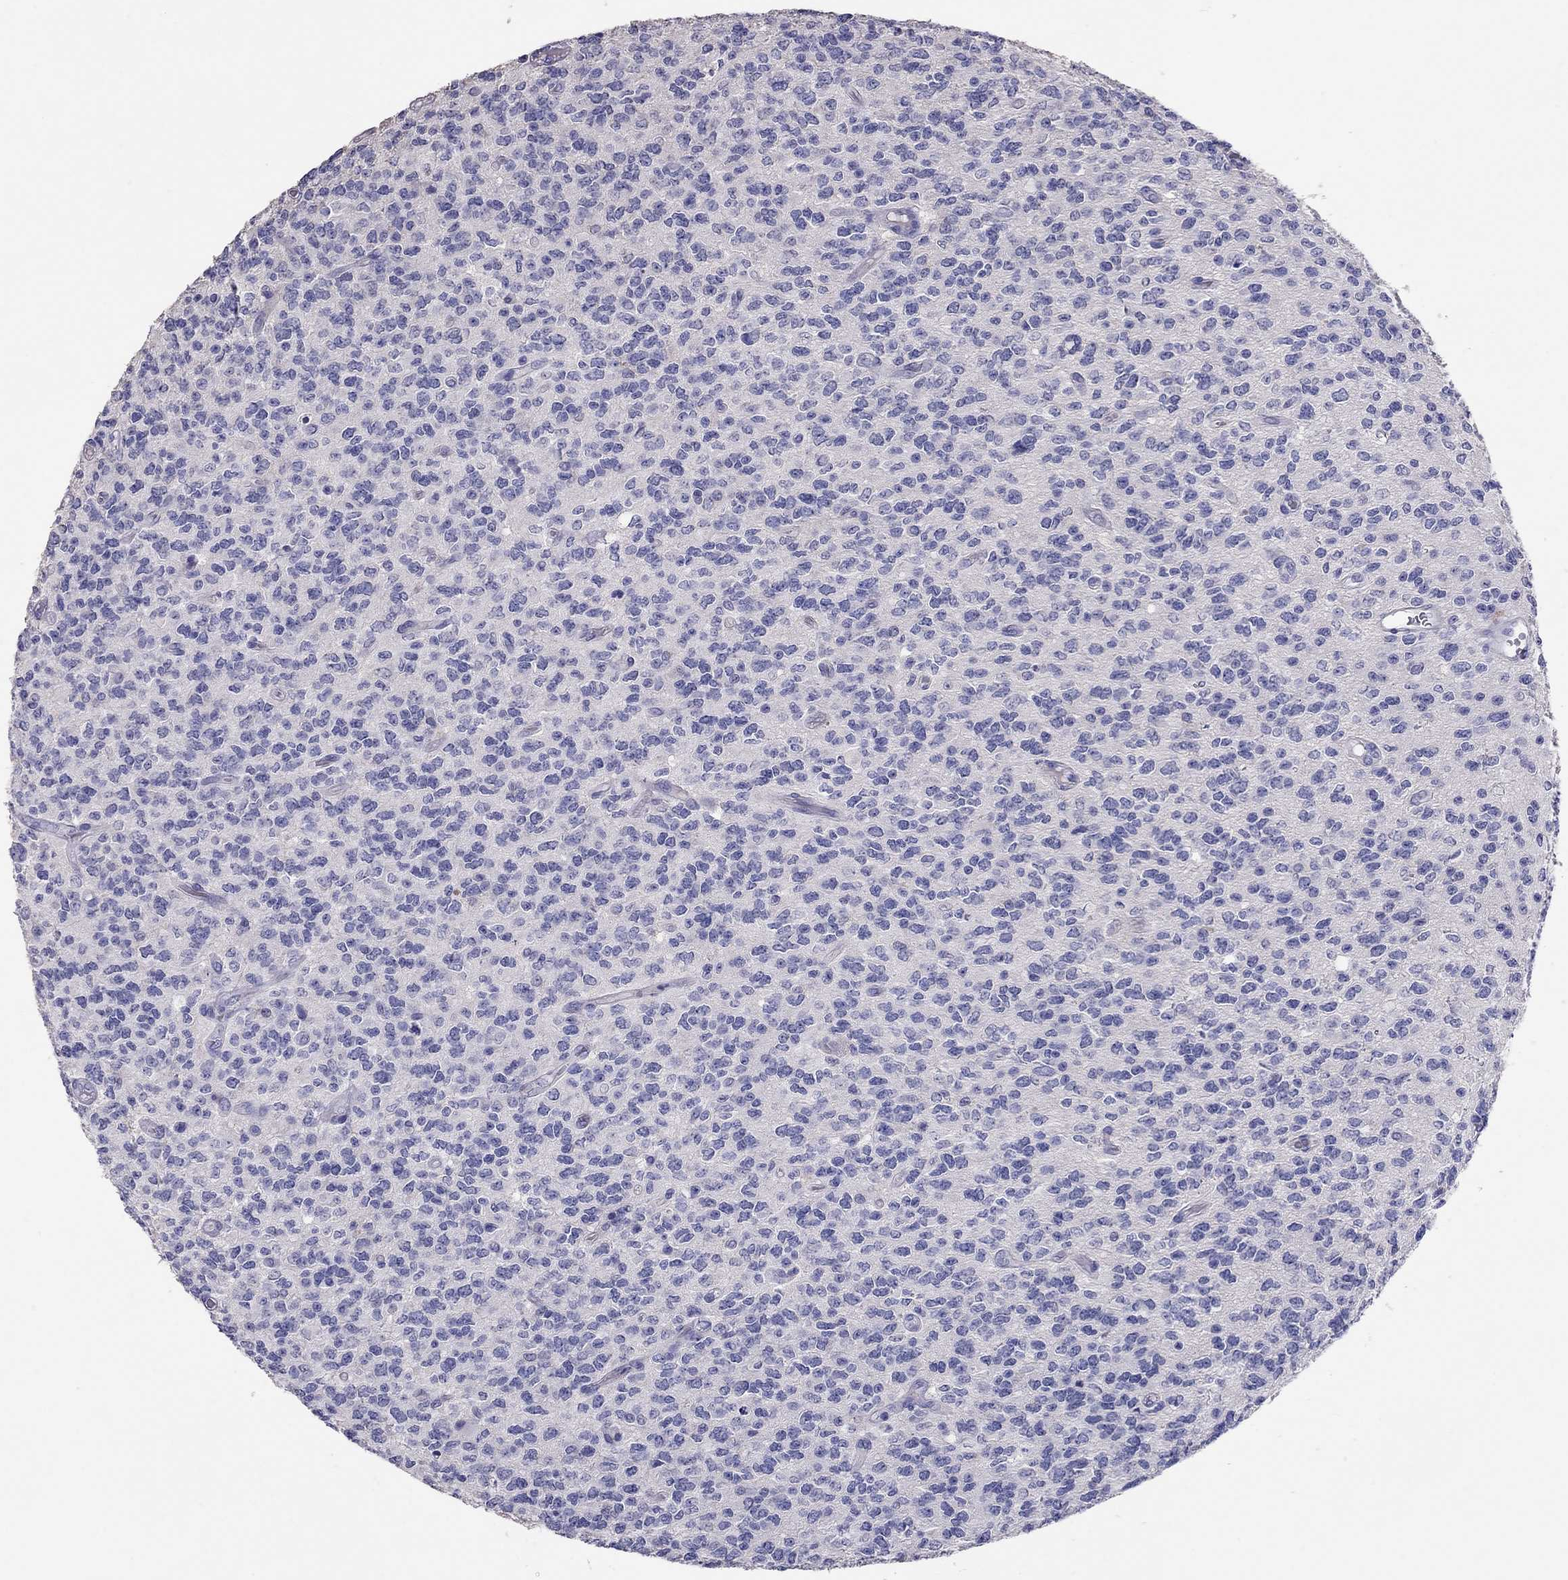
{"staining": {"intensity": "negative", "quantity": "none", "location": "none"}, "tissue": "glioma", "cell_type": "Tumor cells", "image_type": "cancer", "snomed": [{"axis": "morphology", "description": "Glioma, malignant, Low grade"}, {"axis": "topography", "description": "Brain"}], "caption": "High magnification brightfield microscopy of malignant glioma (low-grade) stained with DAB (brown) and counterstained with hematoxylin (blue): tumor cells show no significant positivity.", "gene": "CALHM1", "patient": {"sex": "female", "age": 45}}